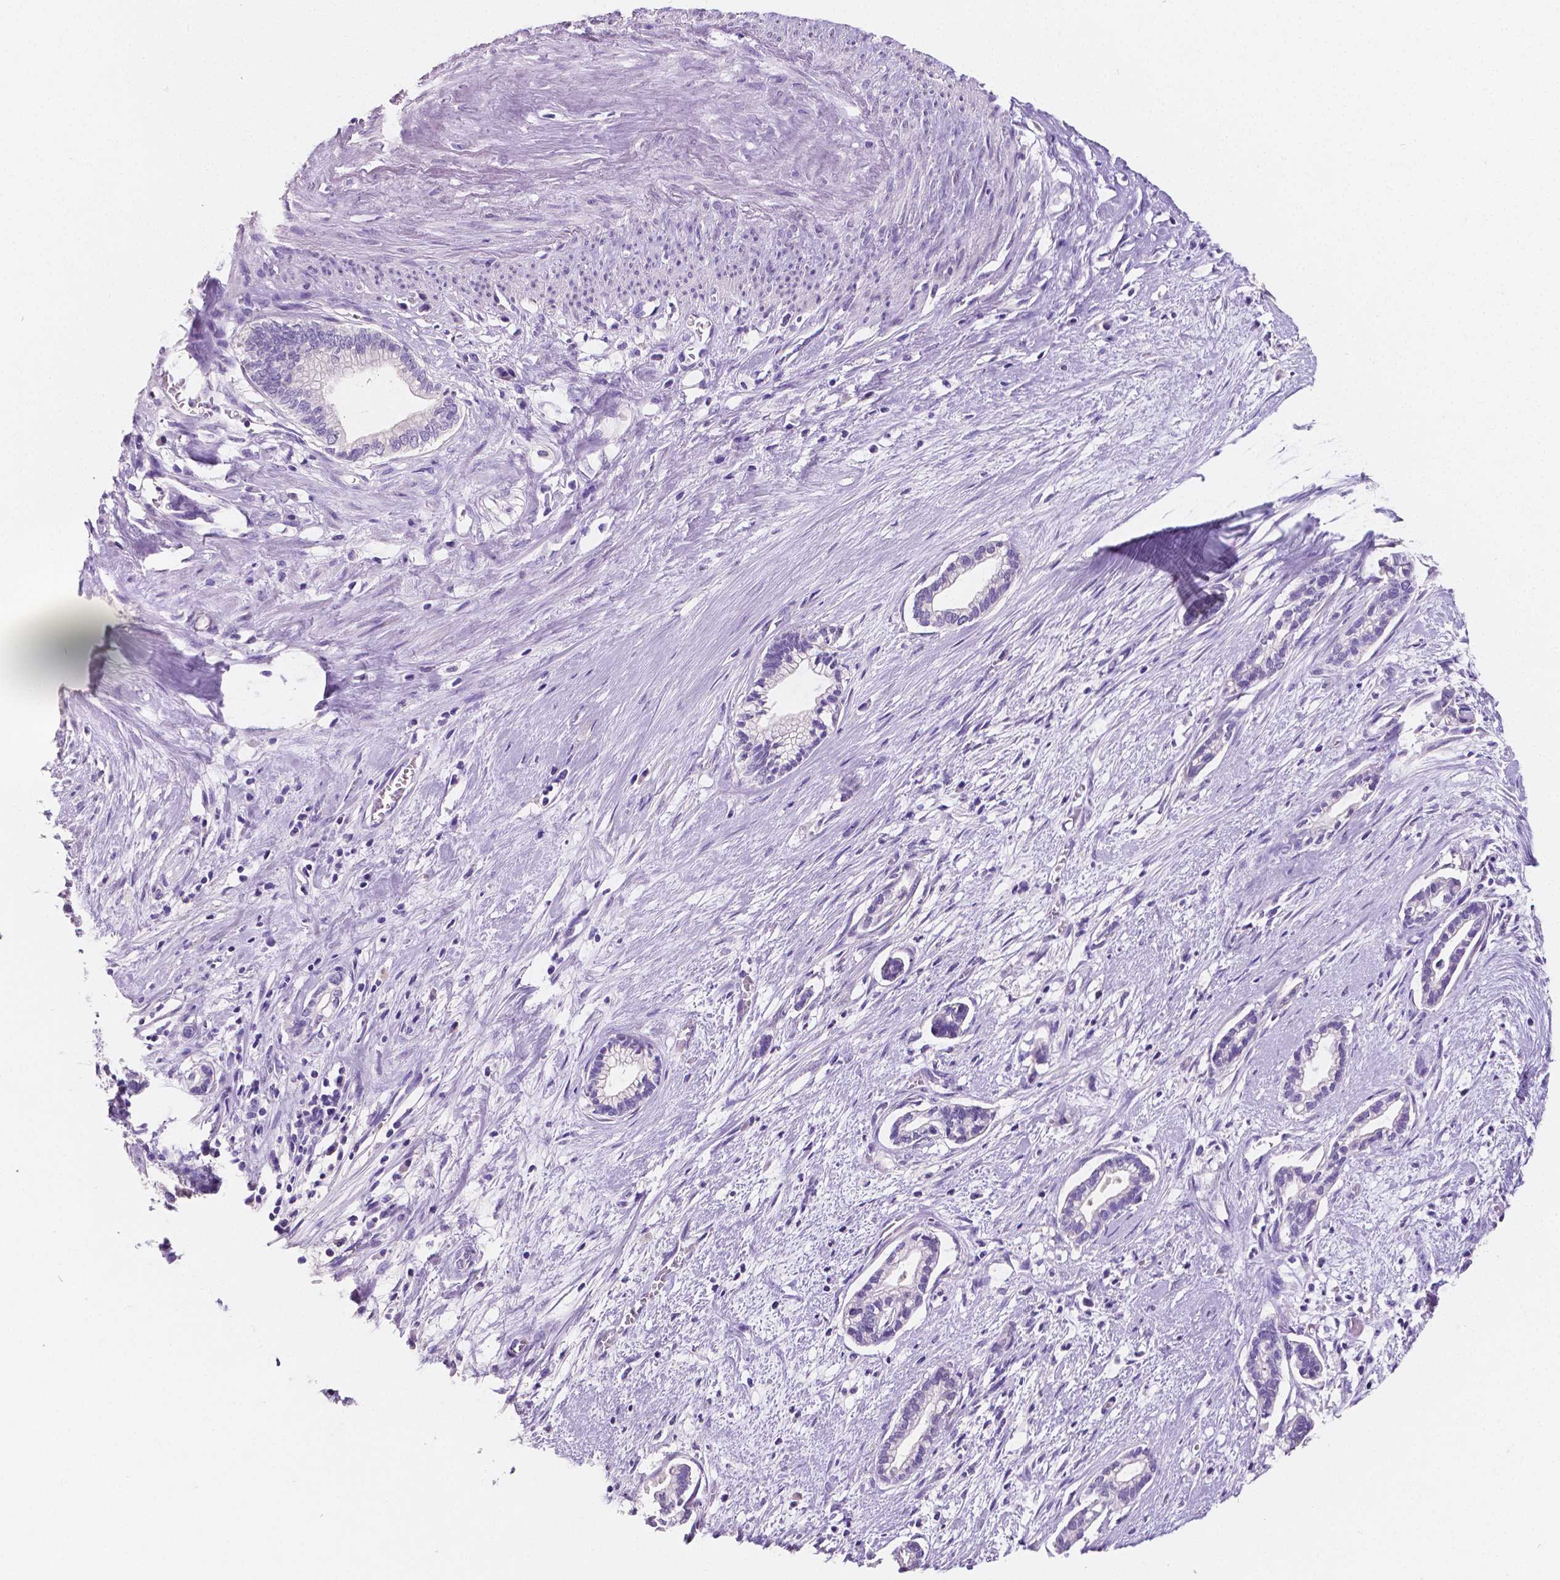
{"staining": {"intensity": "negative", "quantity": "none", "location": "none"}, "tissue": "cervical cancer", "cell_type": "Tumor cells", "image_type": "cancer", "snomed": [{"axis": "morphology", "description": "Adenocarcinoma, NOS"}, {"axis": "topography", "description": "Cervix"}], "caption": "Tumor cells show no significant expression in adenocarcinoma (cervical). (Stains: DAB immunohistochemistry with hematoxylin counter stain, Microscopy: brightfield microscopy at high magnification).", "gene": "SATB2", "patient": {"sex": "female", "age": 62}}